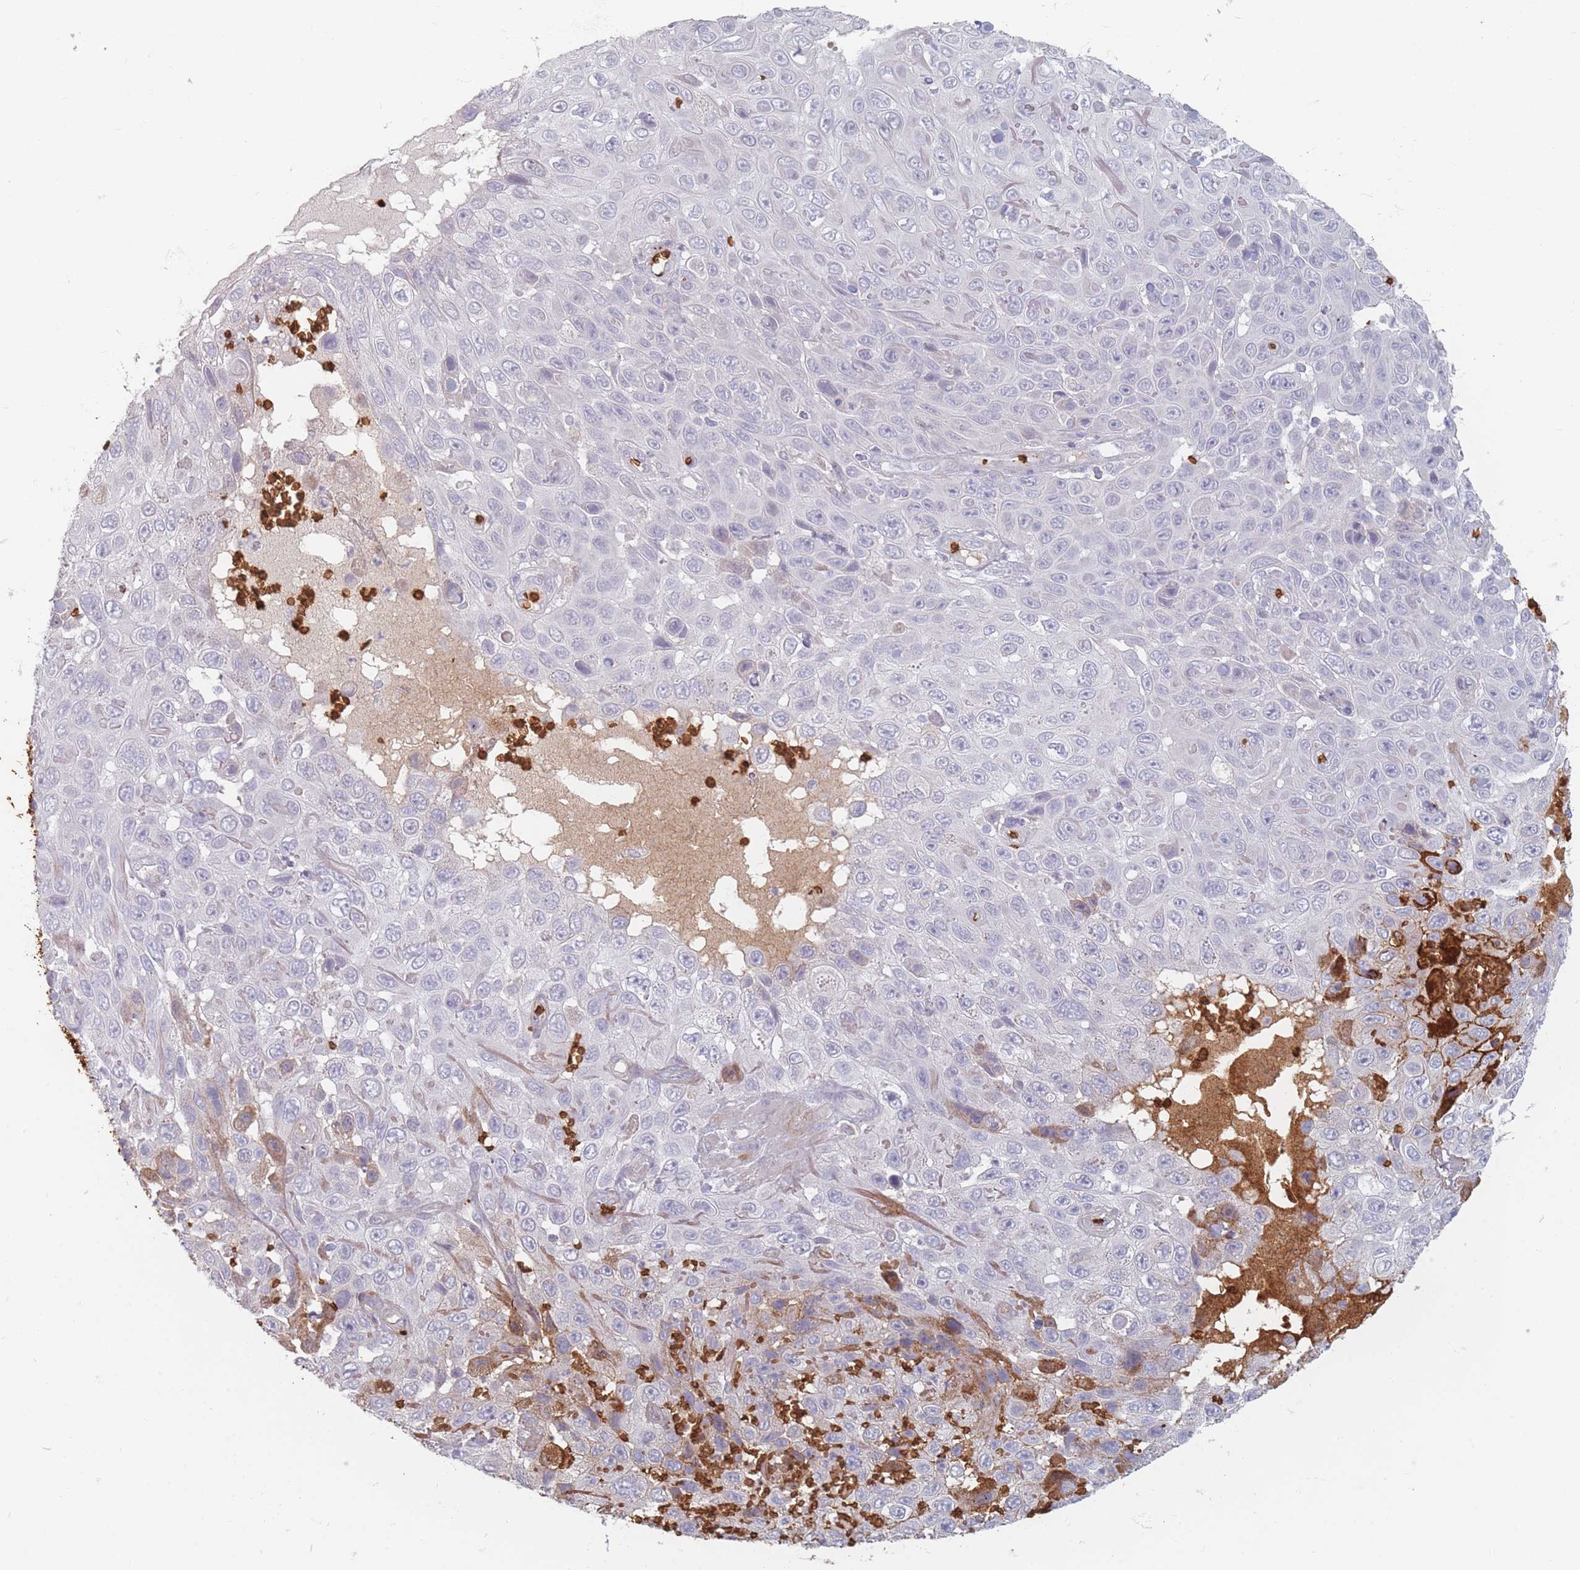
{"staining": {"intensity": "negative", "quantity": "none", "location": "none"}, "tissue": "skin cancer", "cell_type": "Tumor cells", "image_type": "cancer", "snomed": [{"axis": "morphology", "description": "Squamous cell carcinoma, NOS"}, {"axis": "topography", "description": "Skin"}], "caption": "Immunohistochemistry micrograph of skin cancer stained for a protein (brown), which demonstrates no staining in tumor cells.", "gene": "SLC2A6", "patient": {"sex": "male", "age": 82}}